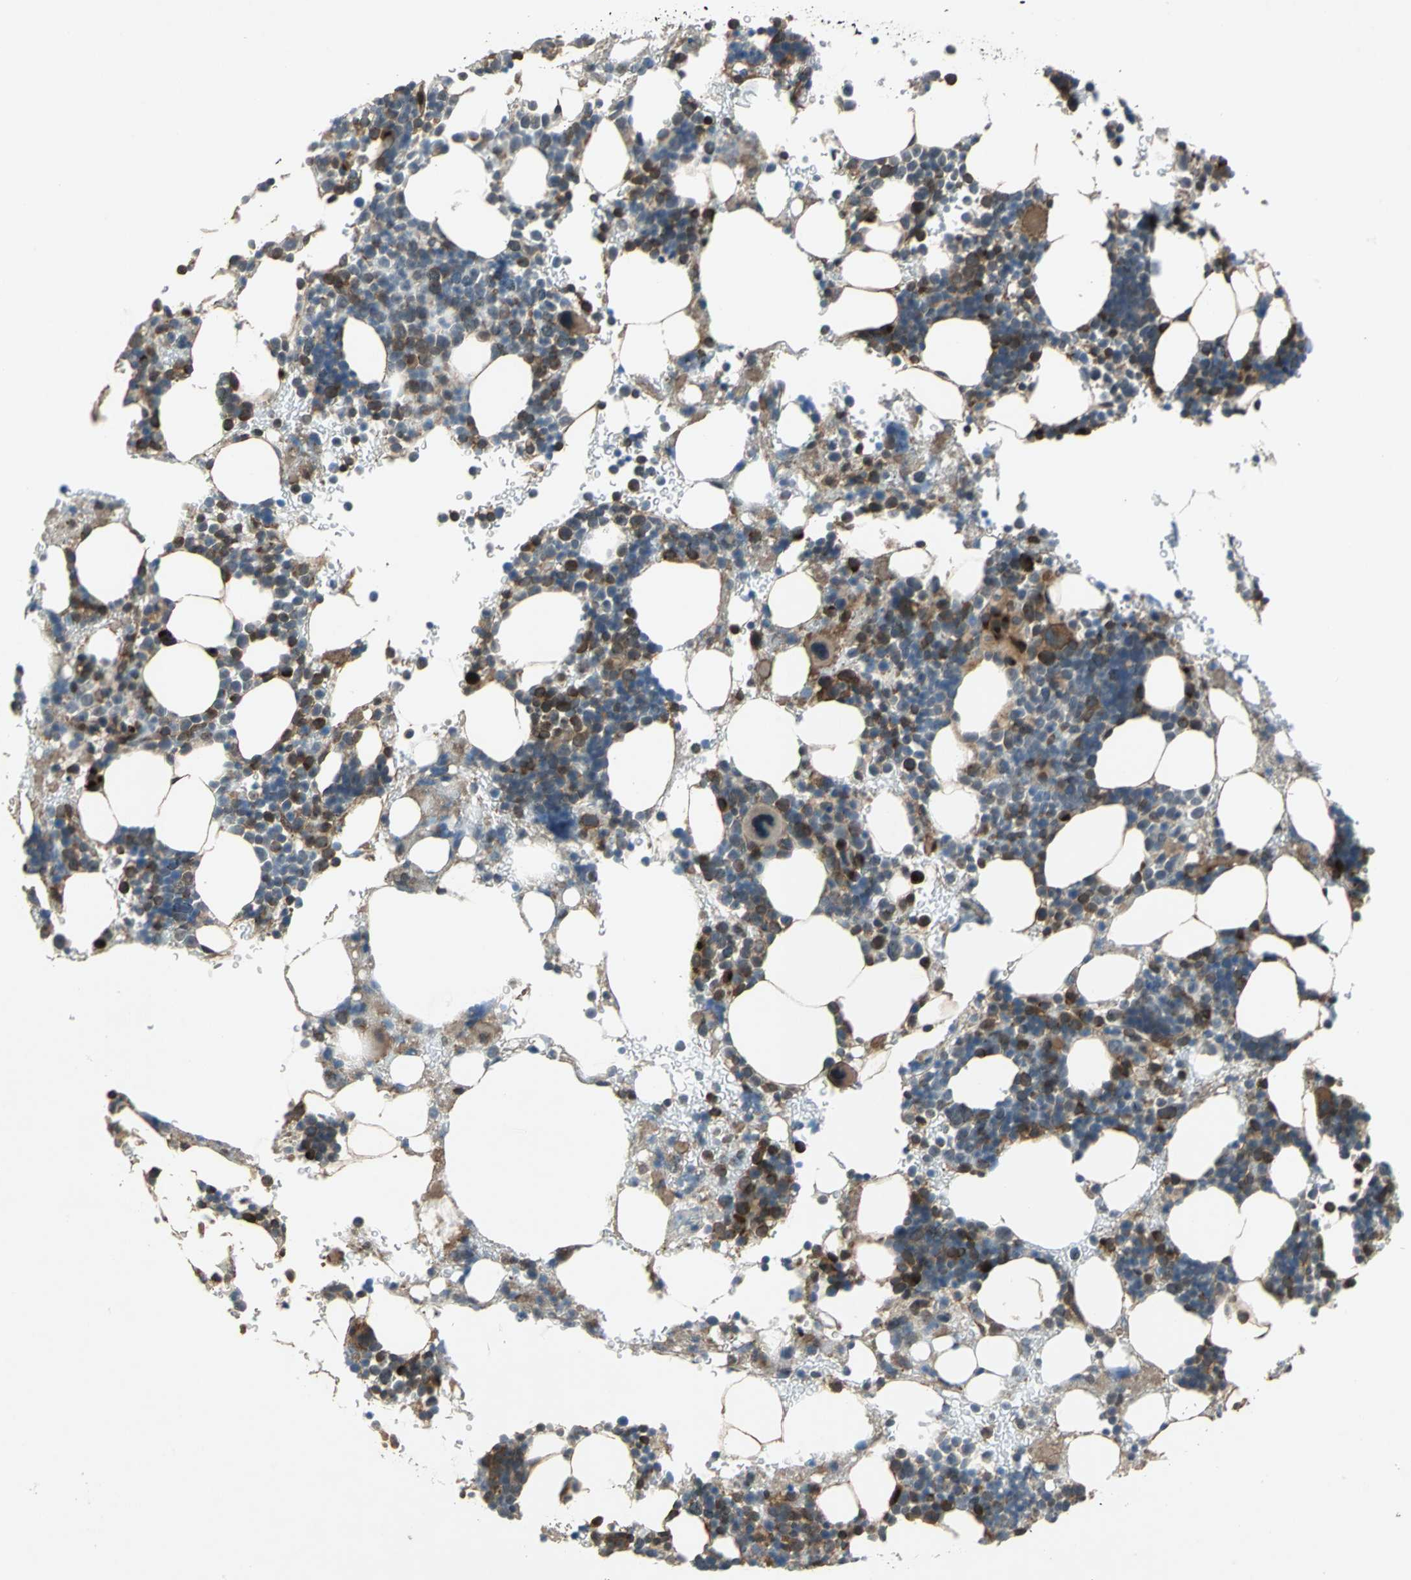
{"staining": {"intensity": "strong", "quantity": "25%-75%", "location": "cytoplasmic/membranous"}, "tissue": "bone marrow", "cell_type": "Hematopoietic cells", "image_type": "normal", "snomed": [{"axis": "morphology", "description": "Normal tissue, NOS"}, {"axis": "topography", "description": "Bone marrow"}], "caption": "Brown immunohistochemical staining in unremarkable human bone marrow reveals strong cytoplasmic/membranous staining in about 25%-75% of hematopoietic cells. (IHC, brightfield microscopy, high magnification).", "gene": "NFKBIE", "patient": {"sex": "male", "age": 17}}